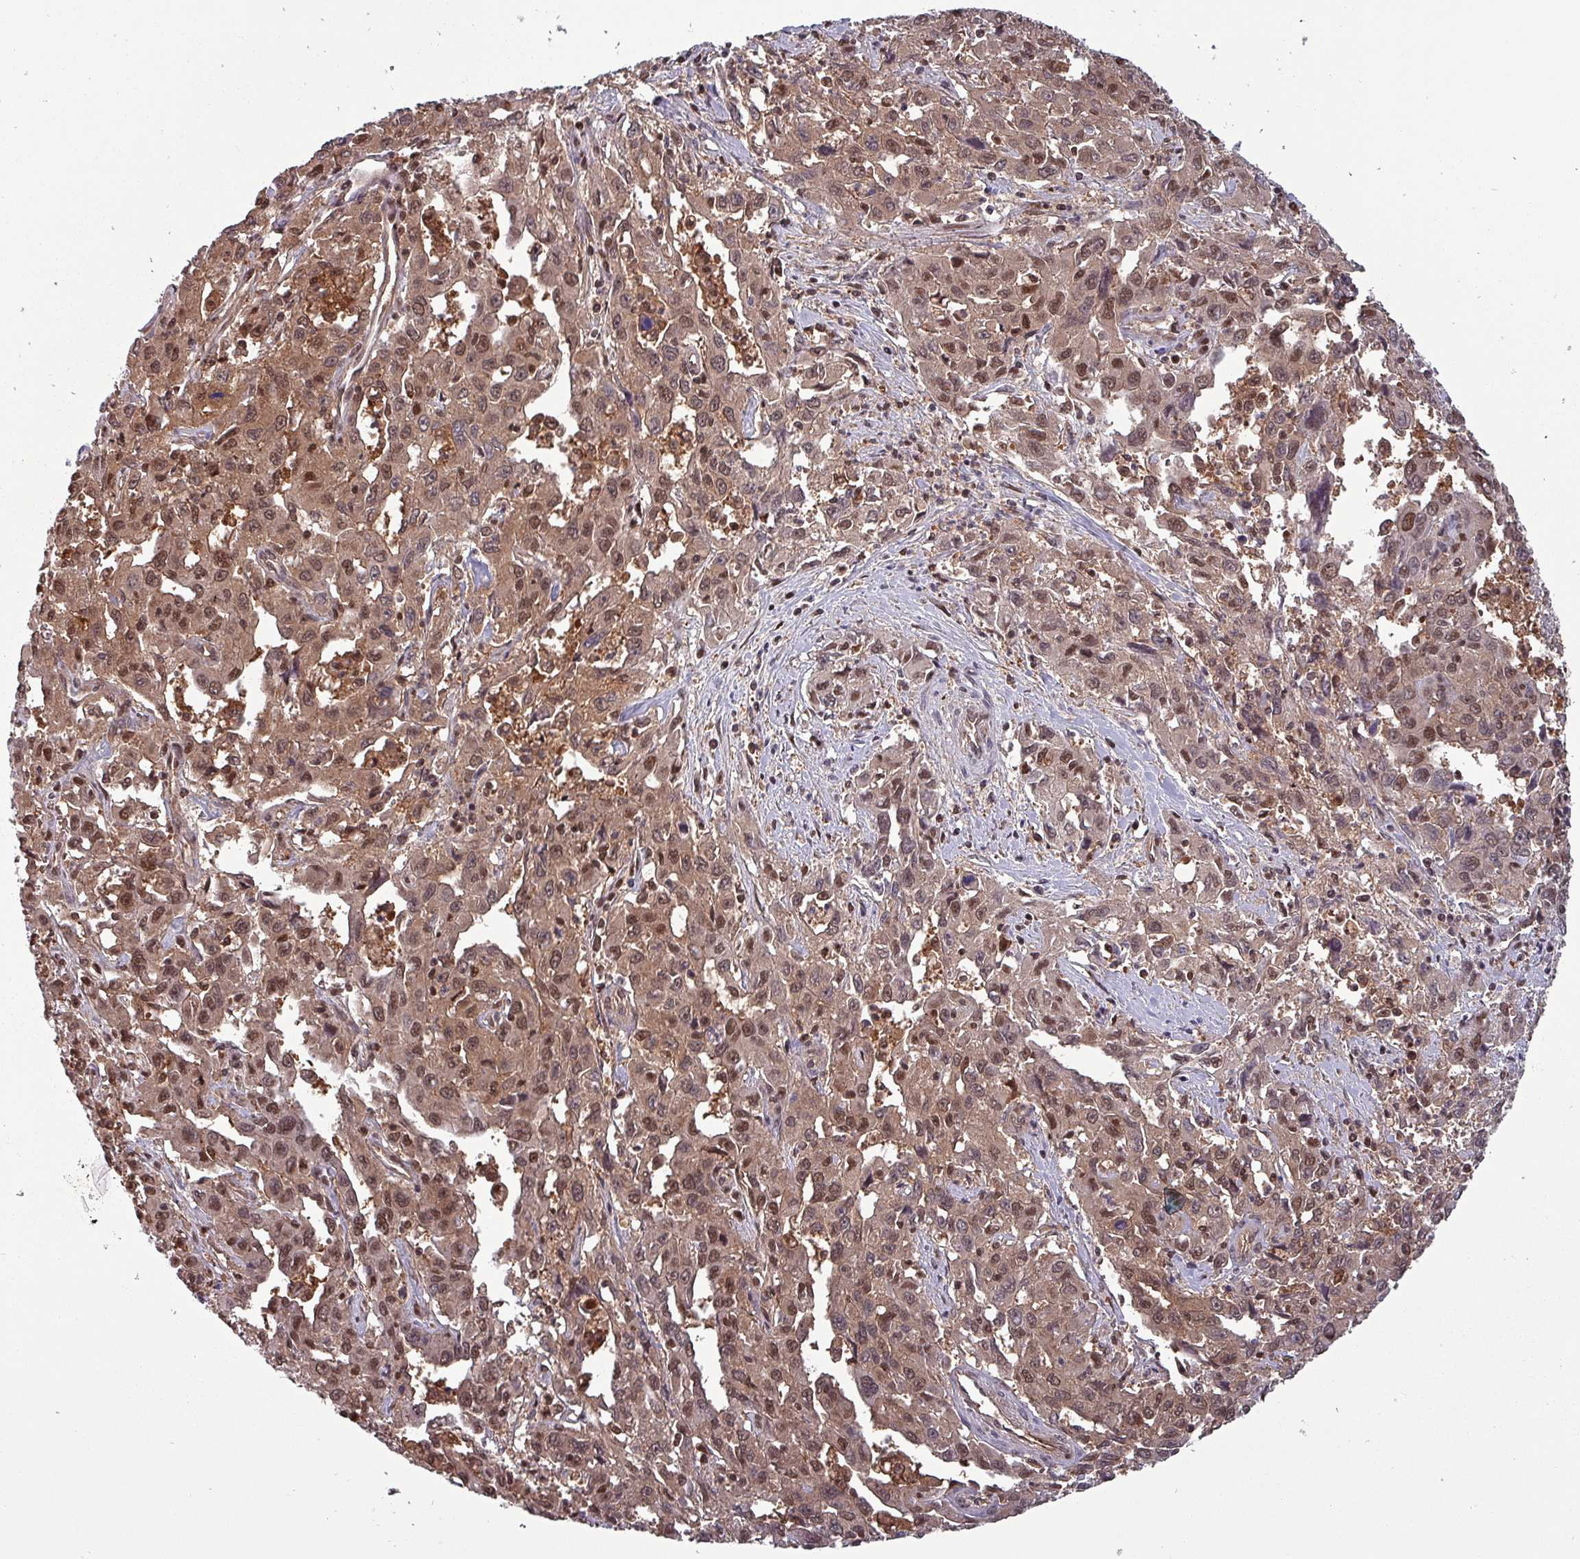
{"staining": {"intensity": "moderate", "quantity": ">75%", "location": "cytoplasmic/membranous,nuclear"}, "tissue": "liver cancer", "cell_type": "Tumor cells", "image_type": "cancer", "snomed": [{"axis": "morphology", "description": "Carcinoma, Hepatocellular, NOS"}, {"axis": "topography", "description": "Liver"}], "caption": "There is medium levels of moderate cytoplasmic/membranous and nuclear staining in tumor cells of hepatocellular carcinoma (liver), as demonstrated by immunohistochemical staining (brown color).", "gene": "PSMB8", "patient": {"sex": "male", "age": 63}}